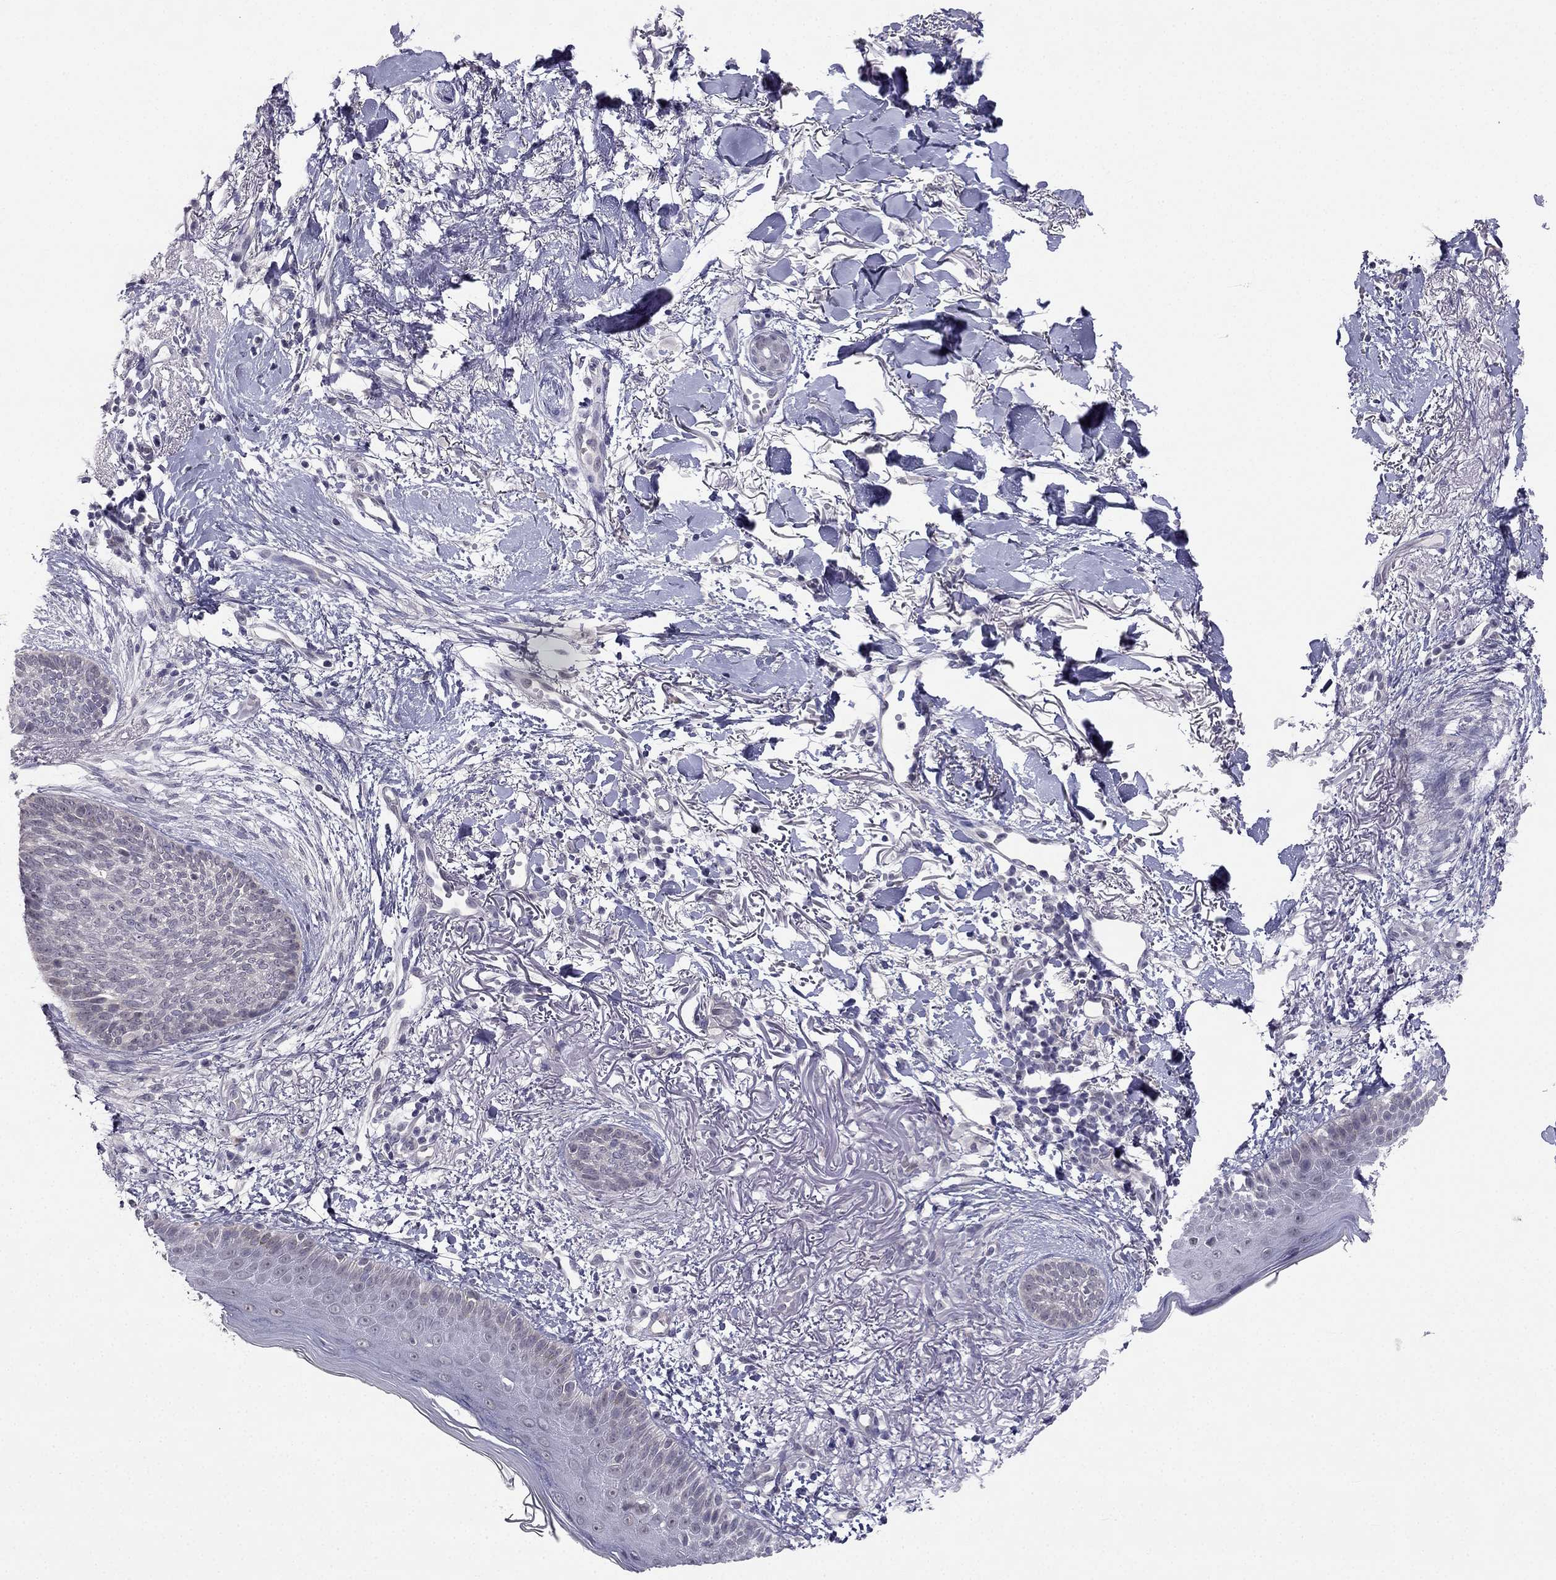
{"staining": {"intensity": "negative", "quantity": "none", "location": "none"}, "tissue": "skin cancer", "cell_type": "Tumor cells", "image_type": "cancer", "snomed": [{"axis": "morphology", "description": "Normal tissue, NOS"}, {"axis": "morphology", "description": "Basal cell carcinoma"}, {"axis": "topography", "description": "Skin"}], "caption": "DAB (3,3'-diaminobenzidine) immunohistochemical staining of human skin cancer exhibits no significant expression in tumor cells. The staining is performed using DAB (3,3'-diaminobenzidine) brown chromogen with nuclei counter-stained in using hematoxylin.", "gene": "C16orf89", "patient": {"sex": "male", "age": 84}}